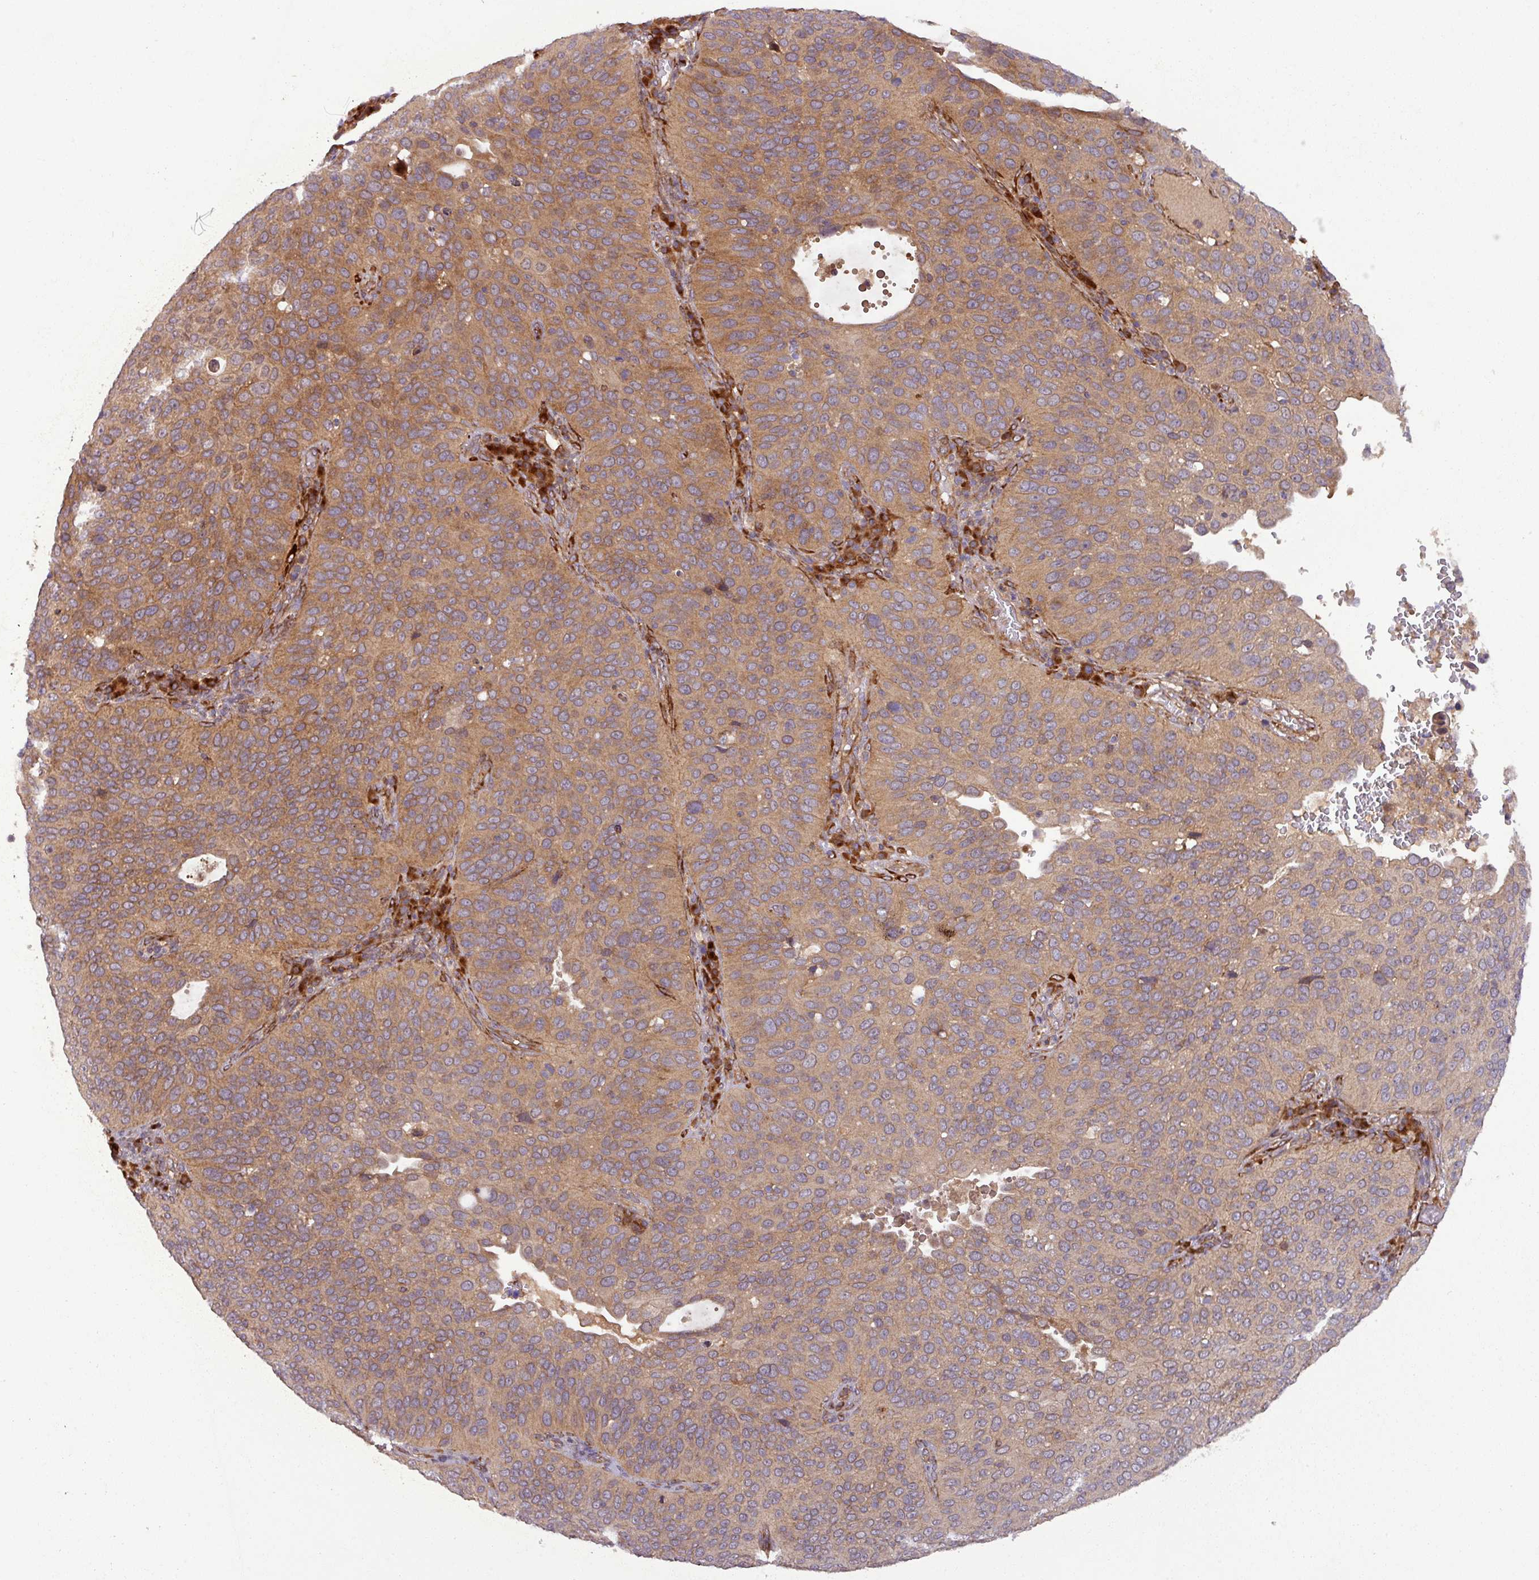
{"staining": {"intensity": "moderate", "quantity": "25%-75%", "location": "cytoplasmic/membranous"}, "tissue": "cervical cancer", "cell_type": "Tumor cells", "image_type": "cancer", "snomed": [{"axis": "morphology", "description": "Squamous cell carcinoma, NOS"}, {"axis": "topography", "description": "Cervix"}], "caption": "Human cervical cancer stained with a brown dye reveals moderate cytoplasmic/membranous positive positivity in approximately 25%-75% of tumor cells.", "gene": "ART1", "patient": {"sex": "female", "age": 36}}